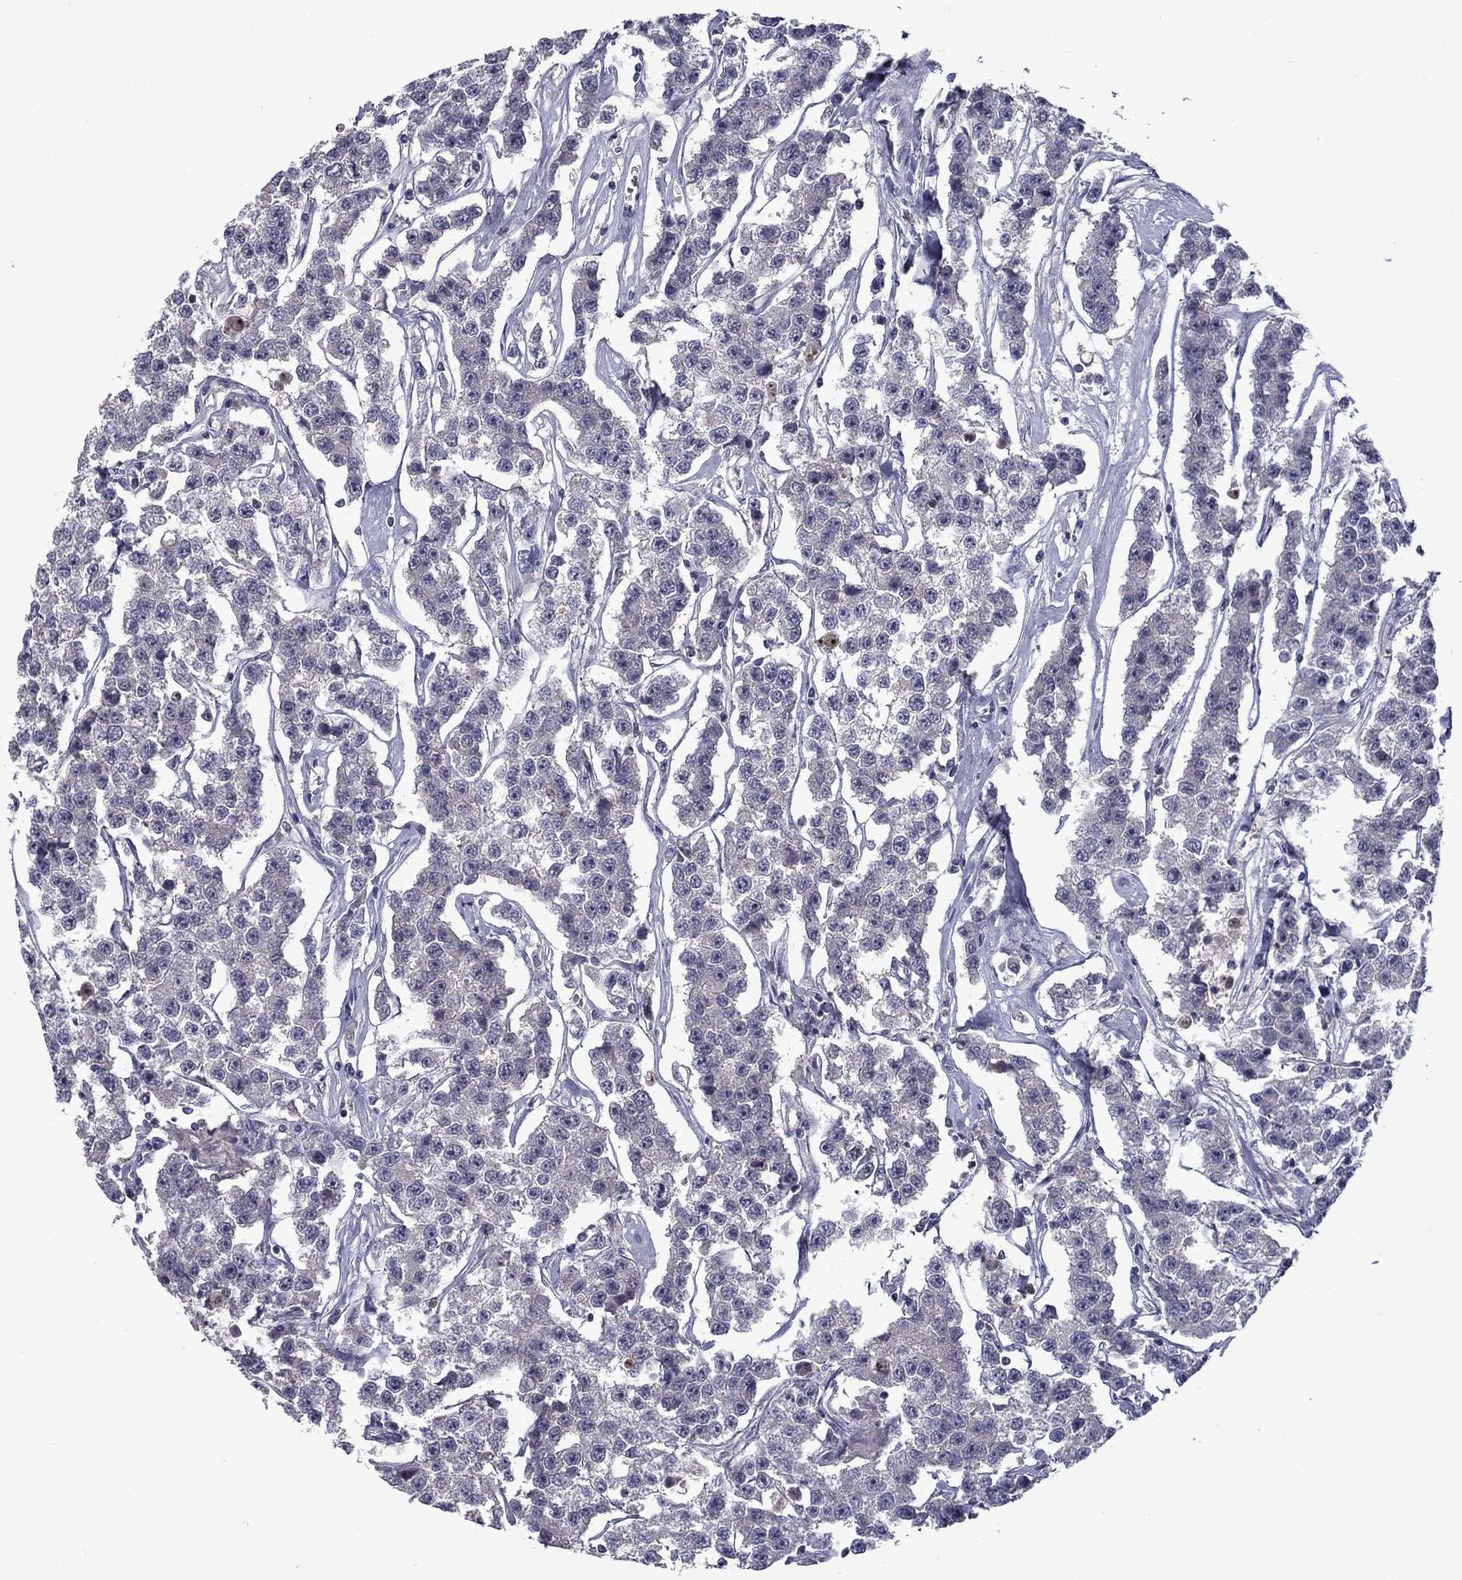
{"staining": {"intensity": "negative", "quantity": "none", "location": "none"}, "tissue": "testis cancer", "cell_type": "Tumor cells", "image_type": "cancer", "snomed": [{"axis": "morphology", "description": "Seminoma, NOS"}, {"axis": "topography", "description": "Testis"}], "caption": "Testis seminoma was stained to show a protein in brown. There is no significant expression in tumor cells.", "gene": "SNTA1", "patient": {"sex": "male", "age": 59}}